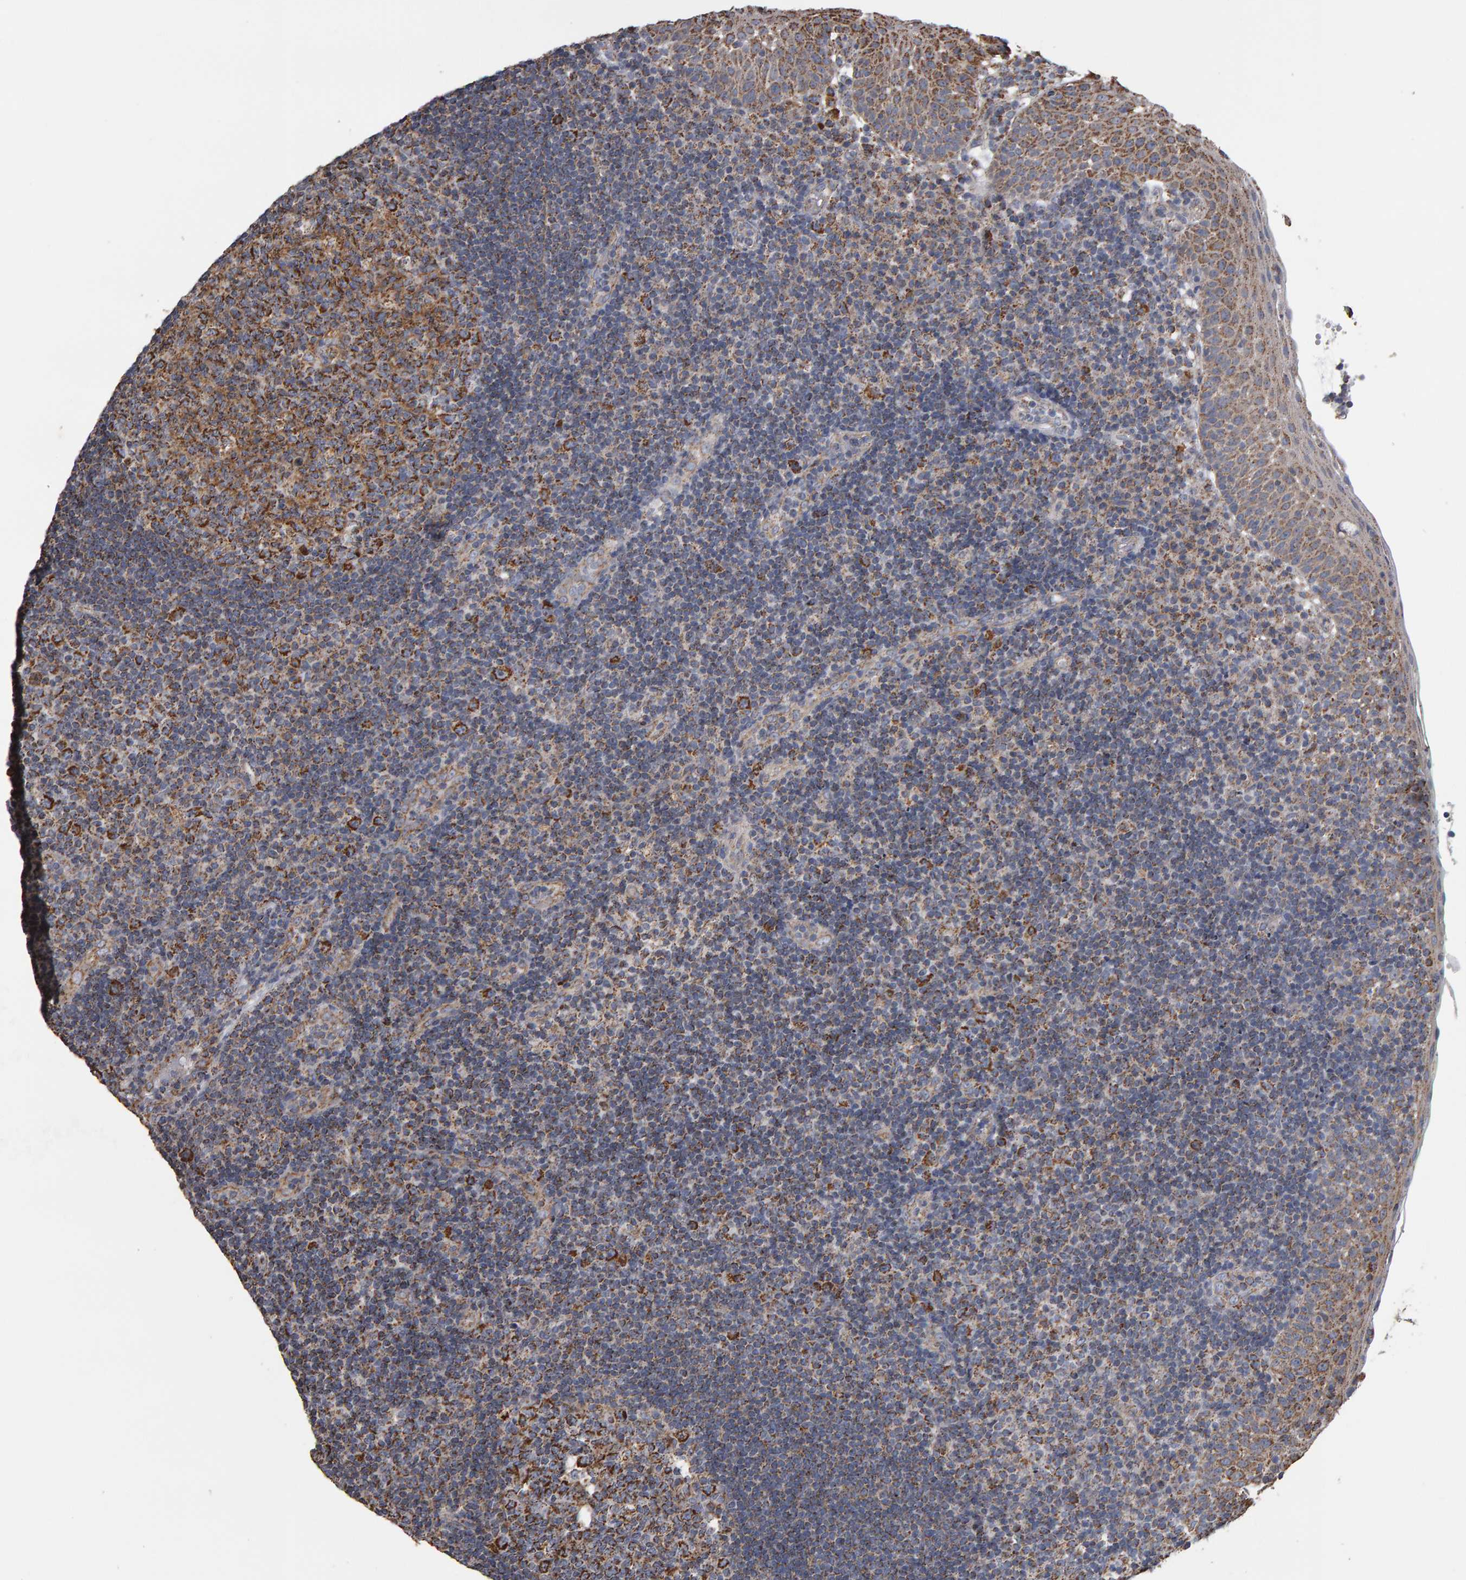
{"staining": {"intensity": "moderate", "quantity": ">75%", "location": "cytoplasmic/membranous"}, "tissue": "tonsil", "cell_type": "Germinal center cells", "image_type": "normal", "snomed": [{"axis": "morphology", "description": "Normal tissue, NOS"}, {"axis": "topography", "description": "Tonsil"}], "caption": "About >75% of germinal center cells in benign human tonsil demonstrate moderate cytoplasmic/membranous protein staining as visualized by brown immunohistochemical staining.", "gene": "TOM1L1", "patient": {"sex": "female", "age": 40}}